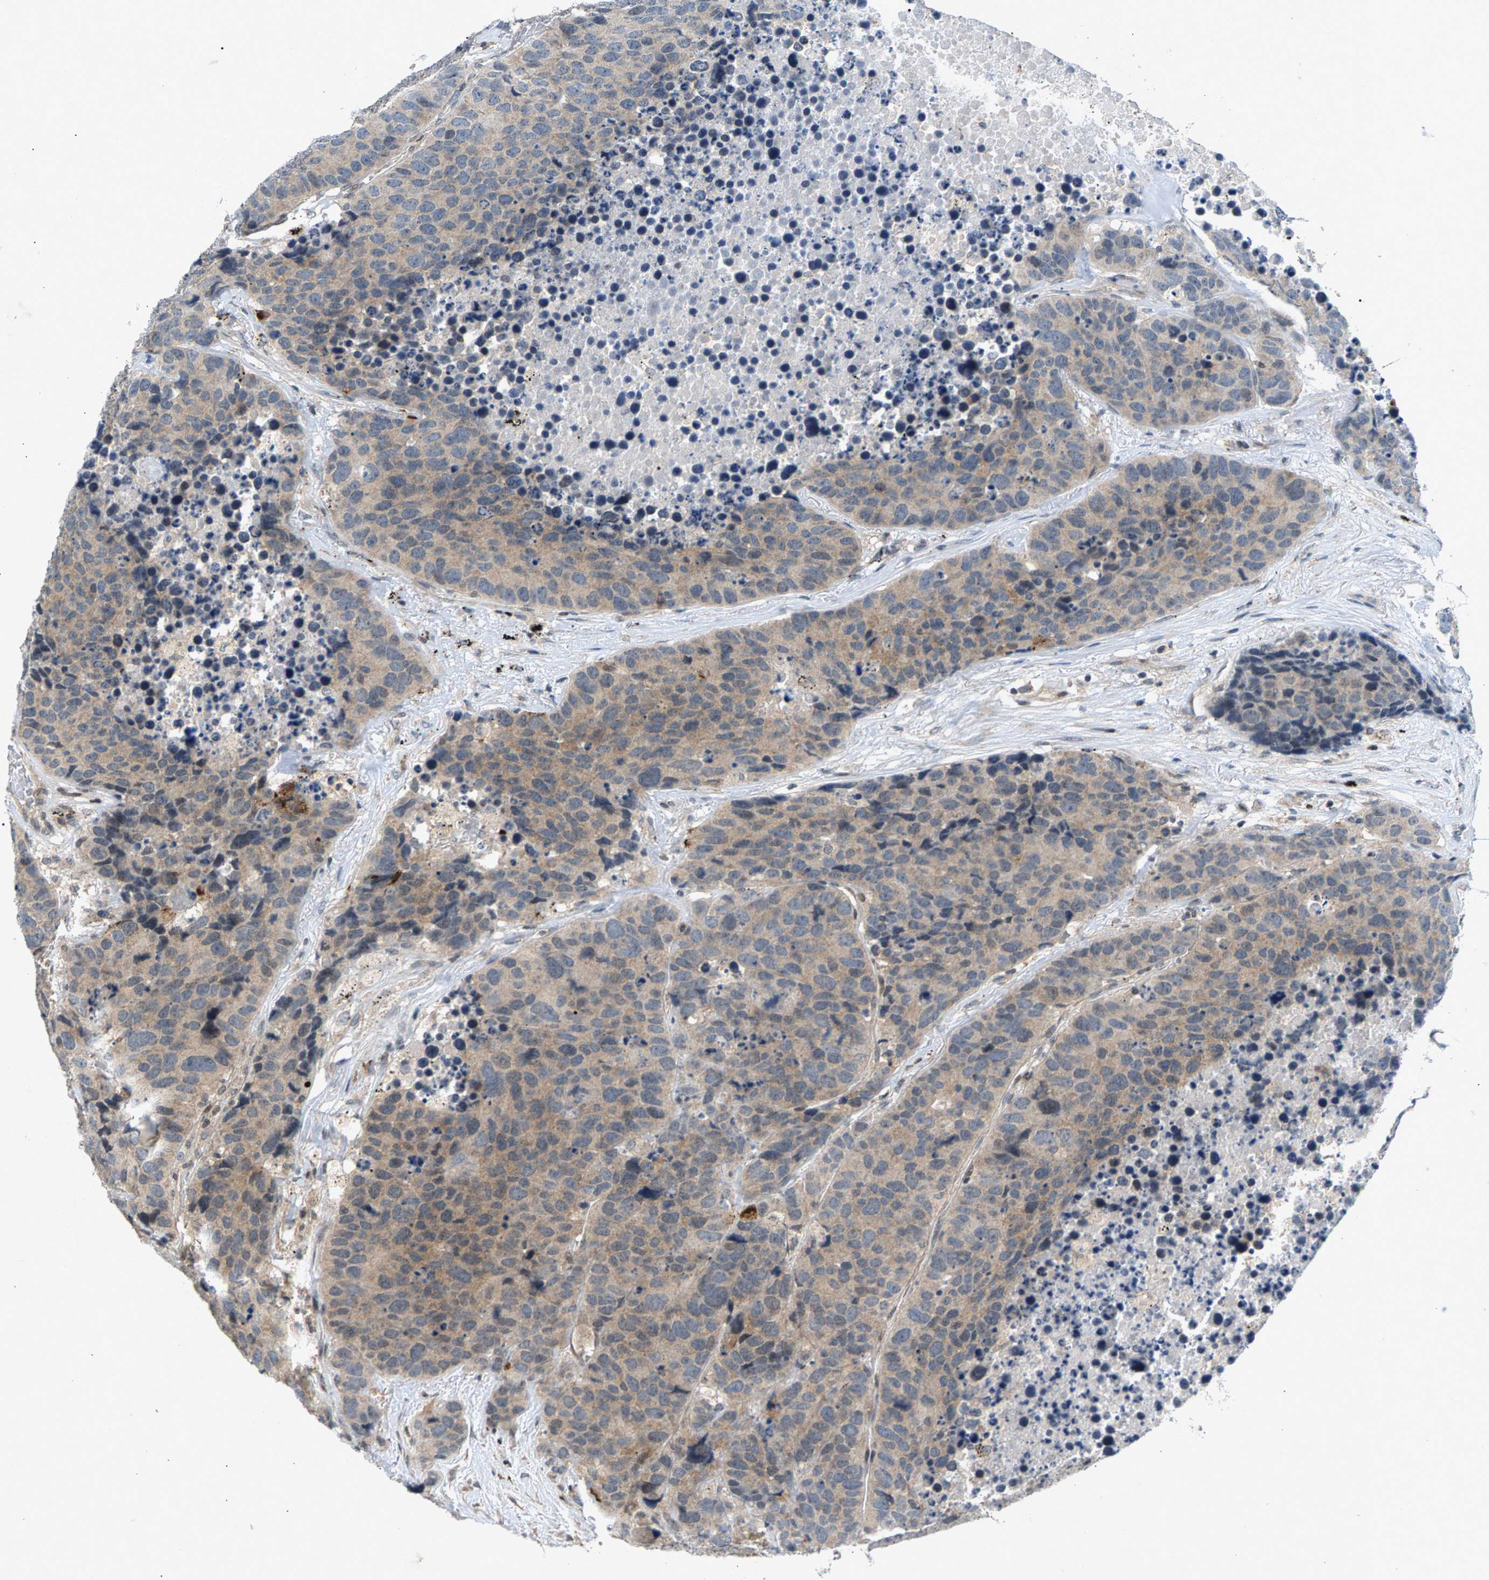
{"staining": {"intensity": "weak", "quantity": ">75%", "location": "cytoplasmic/membranous"}, "tissue": "carcinoid", "cell_type": "Tumor cells", "image_type": "cancer", "snomed": [{"axis": "morphology", "description": "Carcinoid, malignant, NOS"}, {"axis": "topography", "description": "Lung"}], "caption": "IHC photomicrograph of human carcinoid stained for a protein (brown), which exhibits low levels of weak cytoplasmic/membranous staining in approximately >75% of tumor cells.", "gene": "ZPR1", "patient": {"sex": "male", "age": 60}}